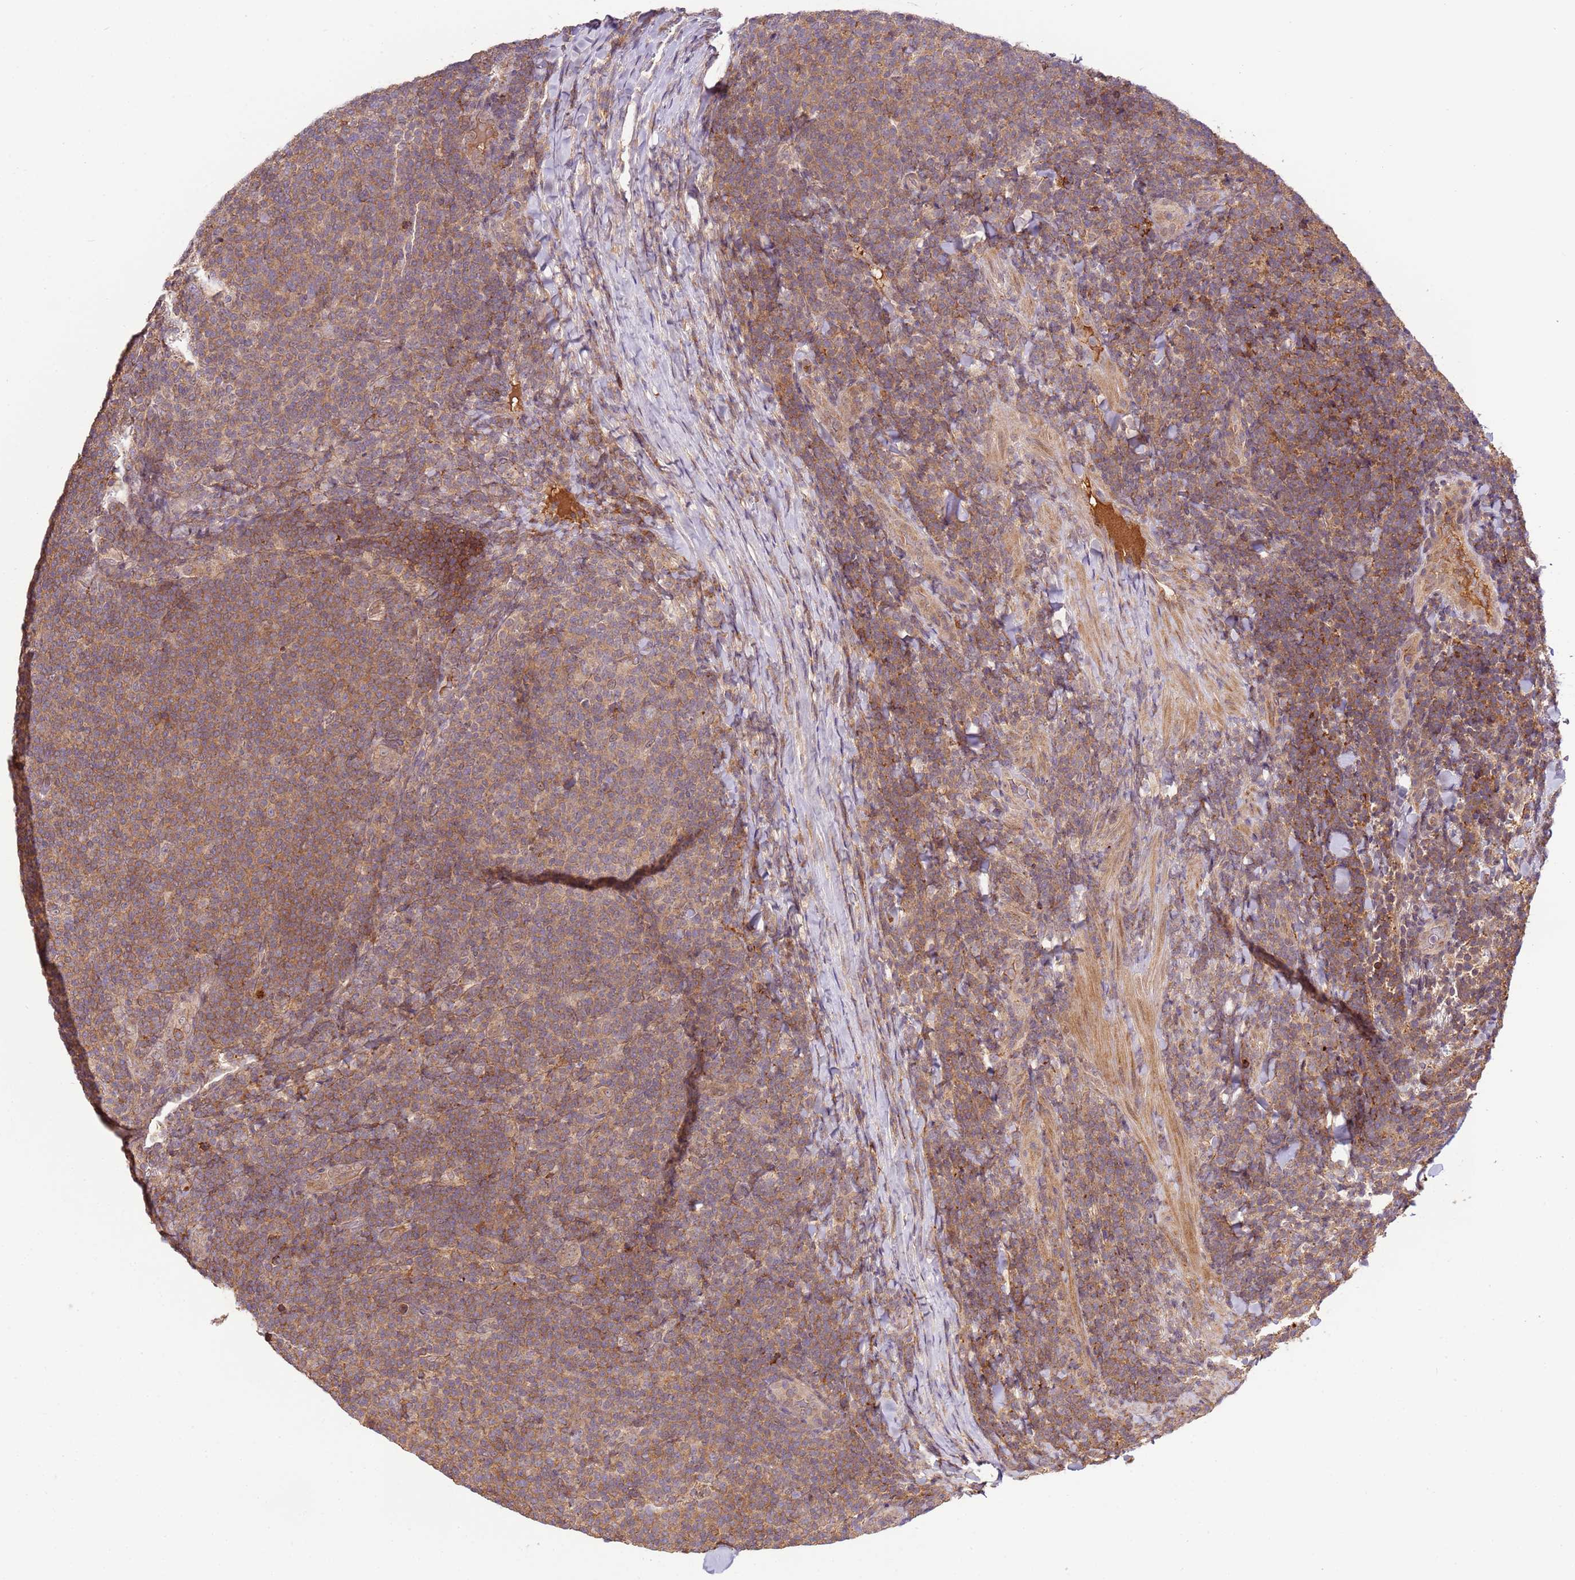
{"staining": {"intensity": "moderate", "quantity": ">75%", "location": "cytoplasmic/membranous"}, "tissue": "lymphoma", "cell_type": "Tumor cells", "image_type": "cancer", "snomed": [{"axis": "morphology", "description": "Malignant lymphoma, non-Hodgkin's type, Low grade"}, {"axis": "topography", "description": "Lymph node"}], "caption": "Protein expression by IHC reveals moderate cytoplasmic/membranous expression in approximately >75% of tumor cells in malignant lymphoma, non-Hodgkin's type (low-grade).", "gene": "ZNF624", "patient": {"sex": "male", "age": 66}}